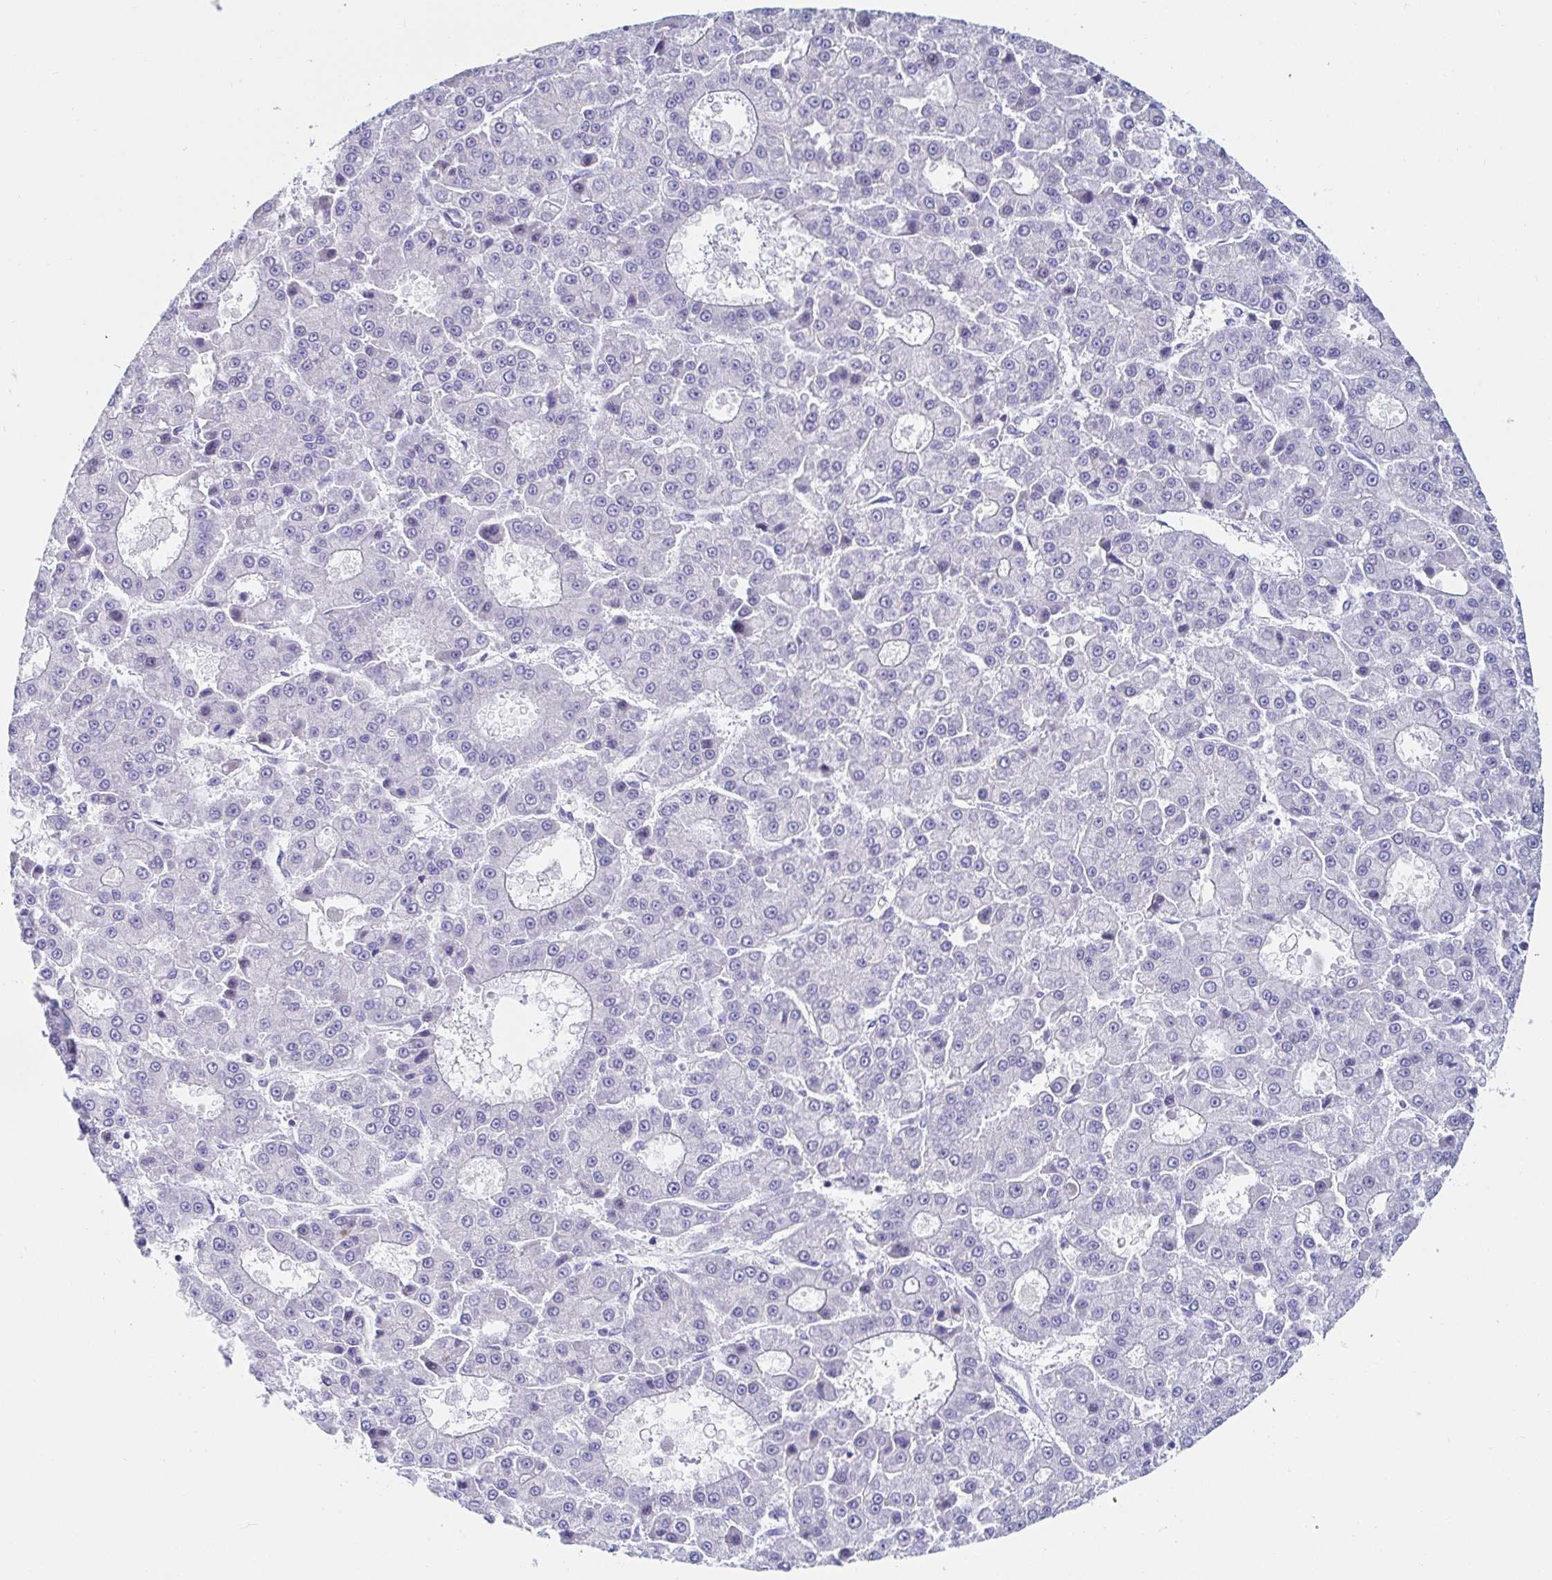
{"staining": {"intensity": "negative", "quantity": "none", "location": "none"}, "tissue": "liver cancer", "cell_type": "Tumor cells", "image_type": "cancer", "snomed": [{"axis": "morphology", "description": "Carcinoma, Hepatocellular, NOS"}, {"axis": "topography", "description": "Liver"}], "caption": "Immunohistochemical staining of liver cancer (hepatocellular carcinoma) shows no significant expression in tumor cells.", "gene": "C4orf17", "patient": {"sex": "male", "age": 70}}